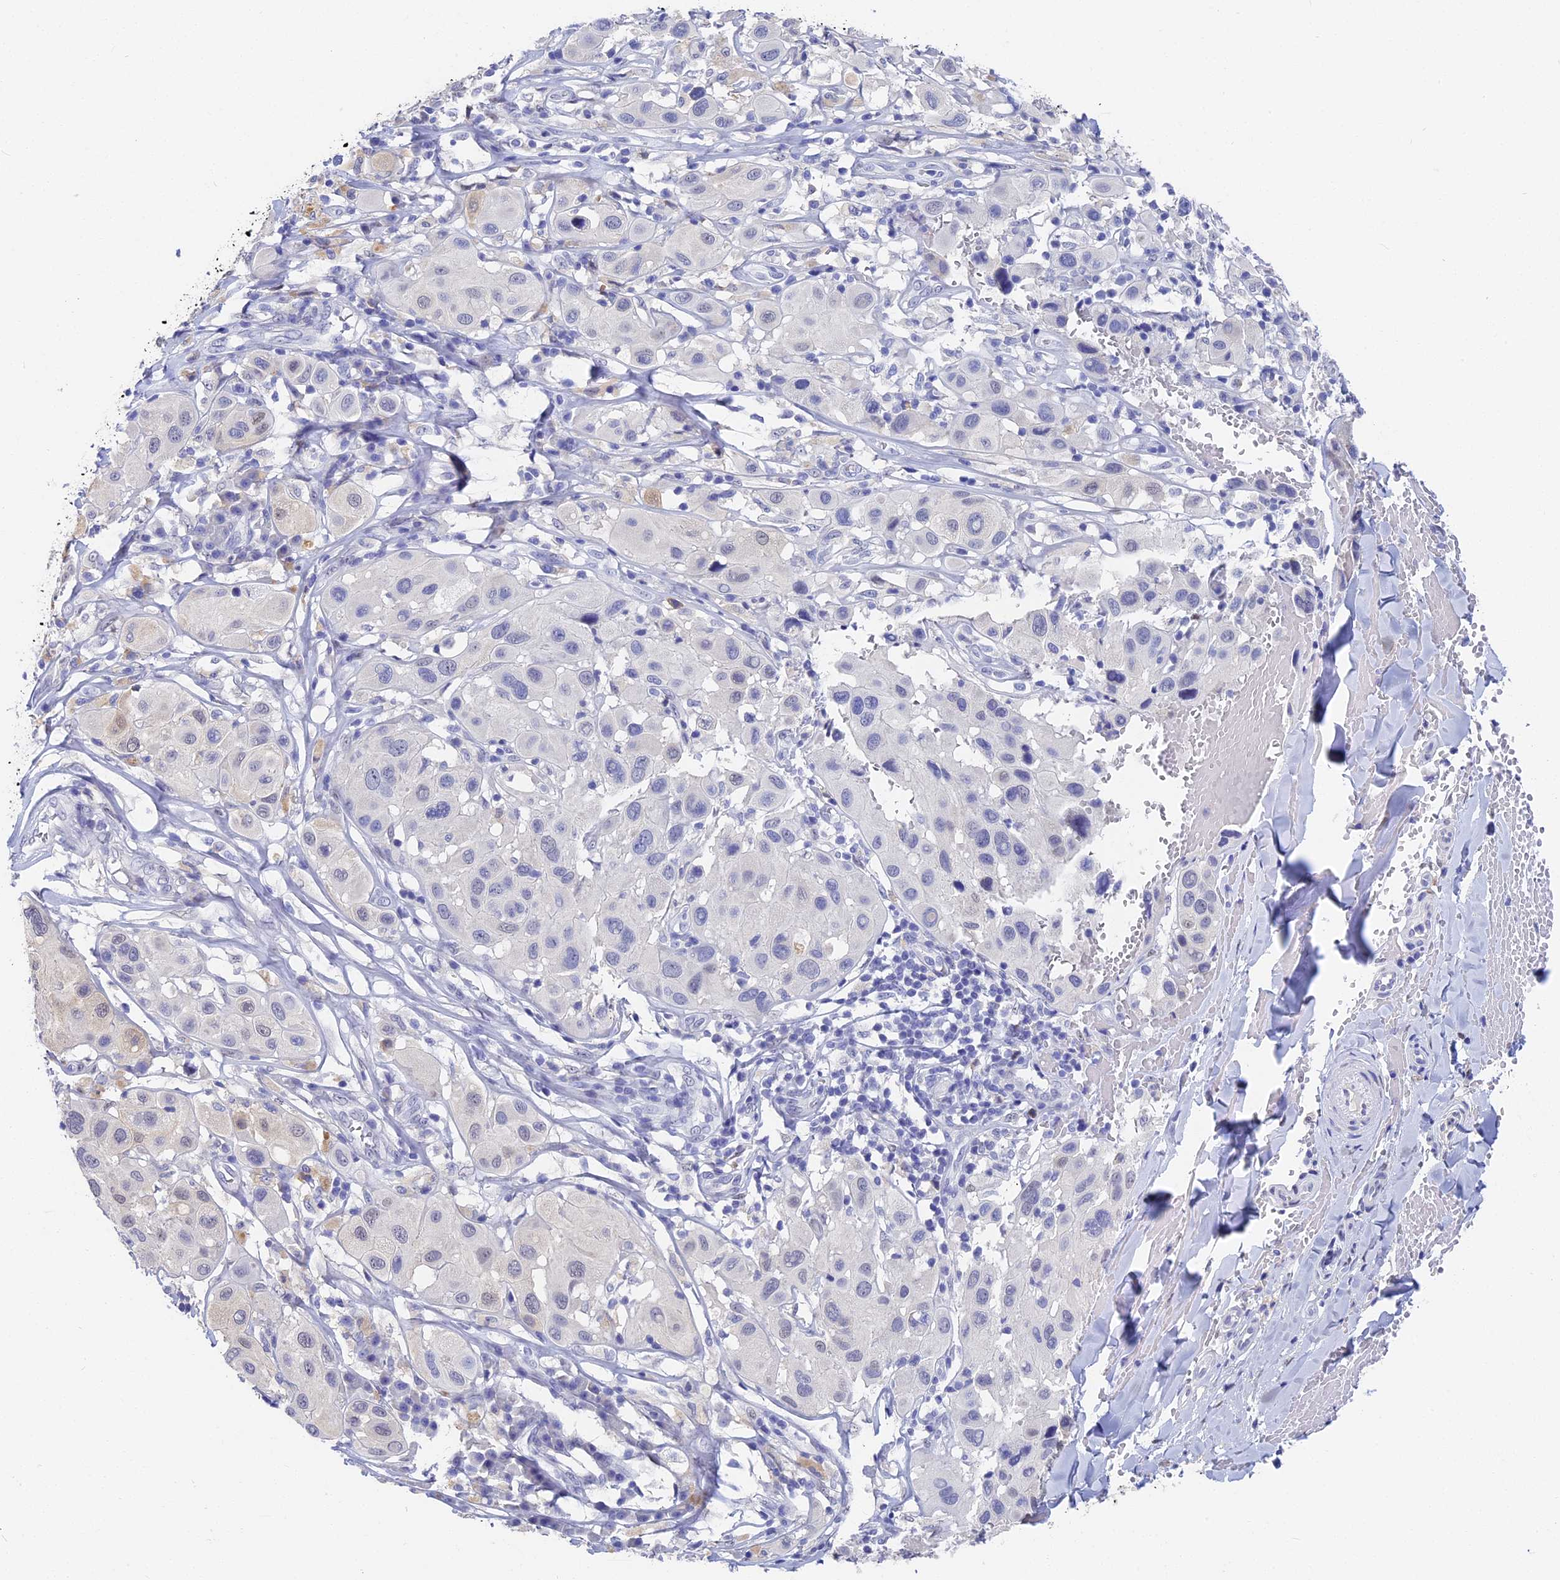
{"staining": {"intensity": "negative", "quantity": "none", "location": "none"}, "tissue": "melanoma", "cell_type": "Tumor cells", "image_type": "cancer", "snomed": [{"axis": "morphology", "description": "Malignant melanoma, Metastatic site"}, {"axis": "topography", "description": "Skin"}], "caption": "There is no significant expression in tumor cells of malignant melanoma (metastatic site).", "gene": "VPS33B", "patient": {"sex": "male", "age": 41}}